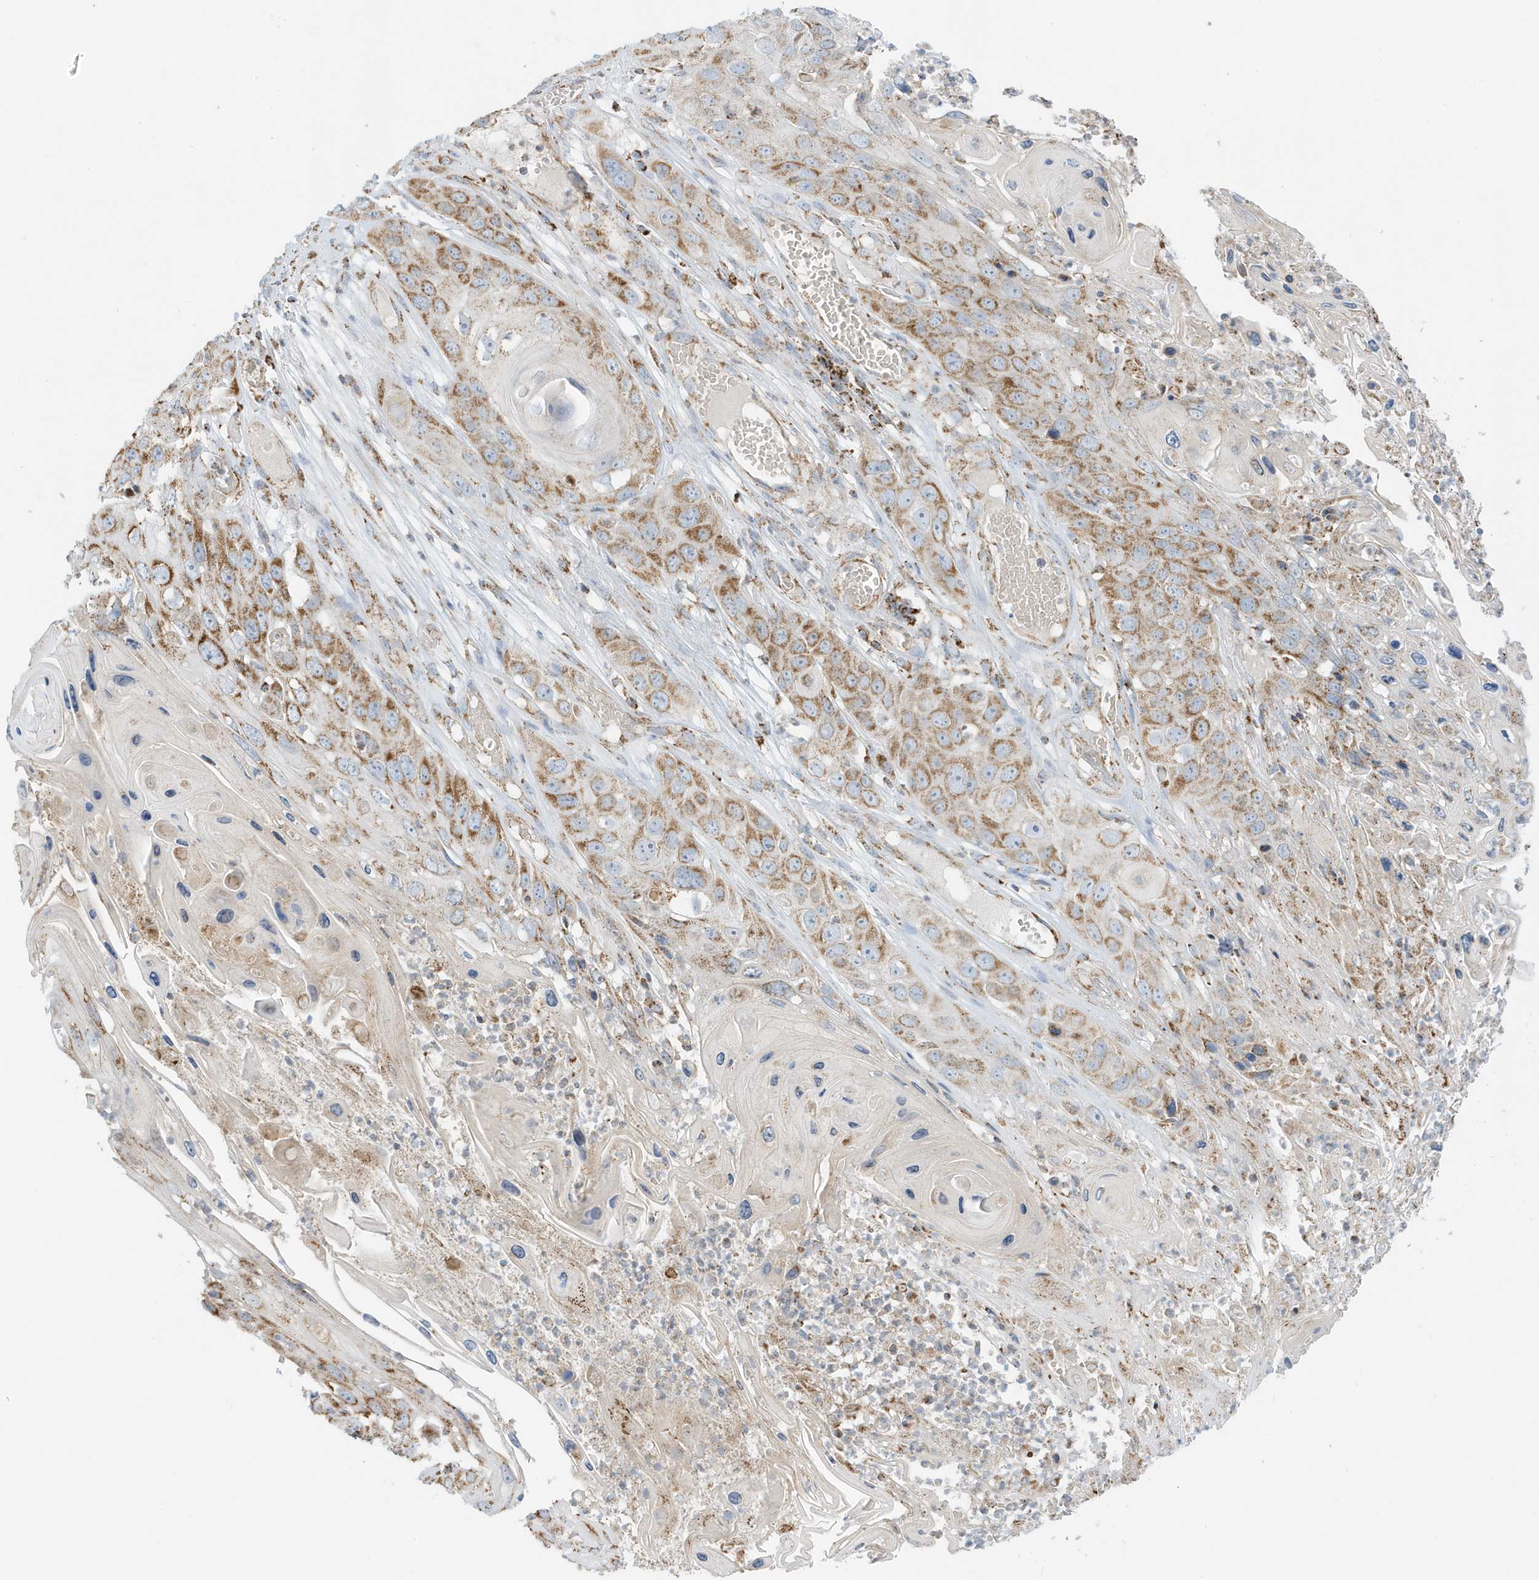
{"staining": {"intensity": "moderate", "quantity": ">75%", "location": "cytoplasmic/membranous"}, "tissue": "skin cancer", "cell_type": "Tumor cells", "image_type": "cancer", "snomed": [{"axis": "morphology", "description": "Squamous cell carcinoma, NOS"}, {"axis": "topography", "description": "Skin"}], "caption": "Moderate cytoplasmic/membranous expression for a protein is present in approximately >75% of tumor cells of squamous cell carcinoma (skin) using immunohistochemistry (IHC).", "gene": "ATP5ME", "patient": {"sex": "male", "age": 55}}